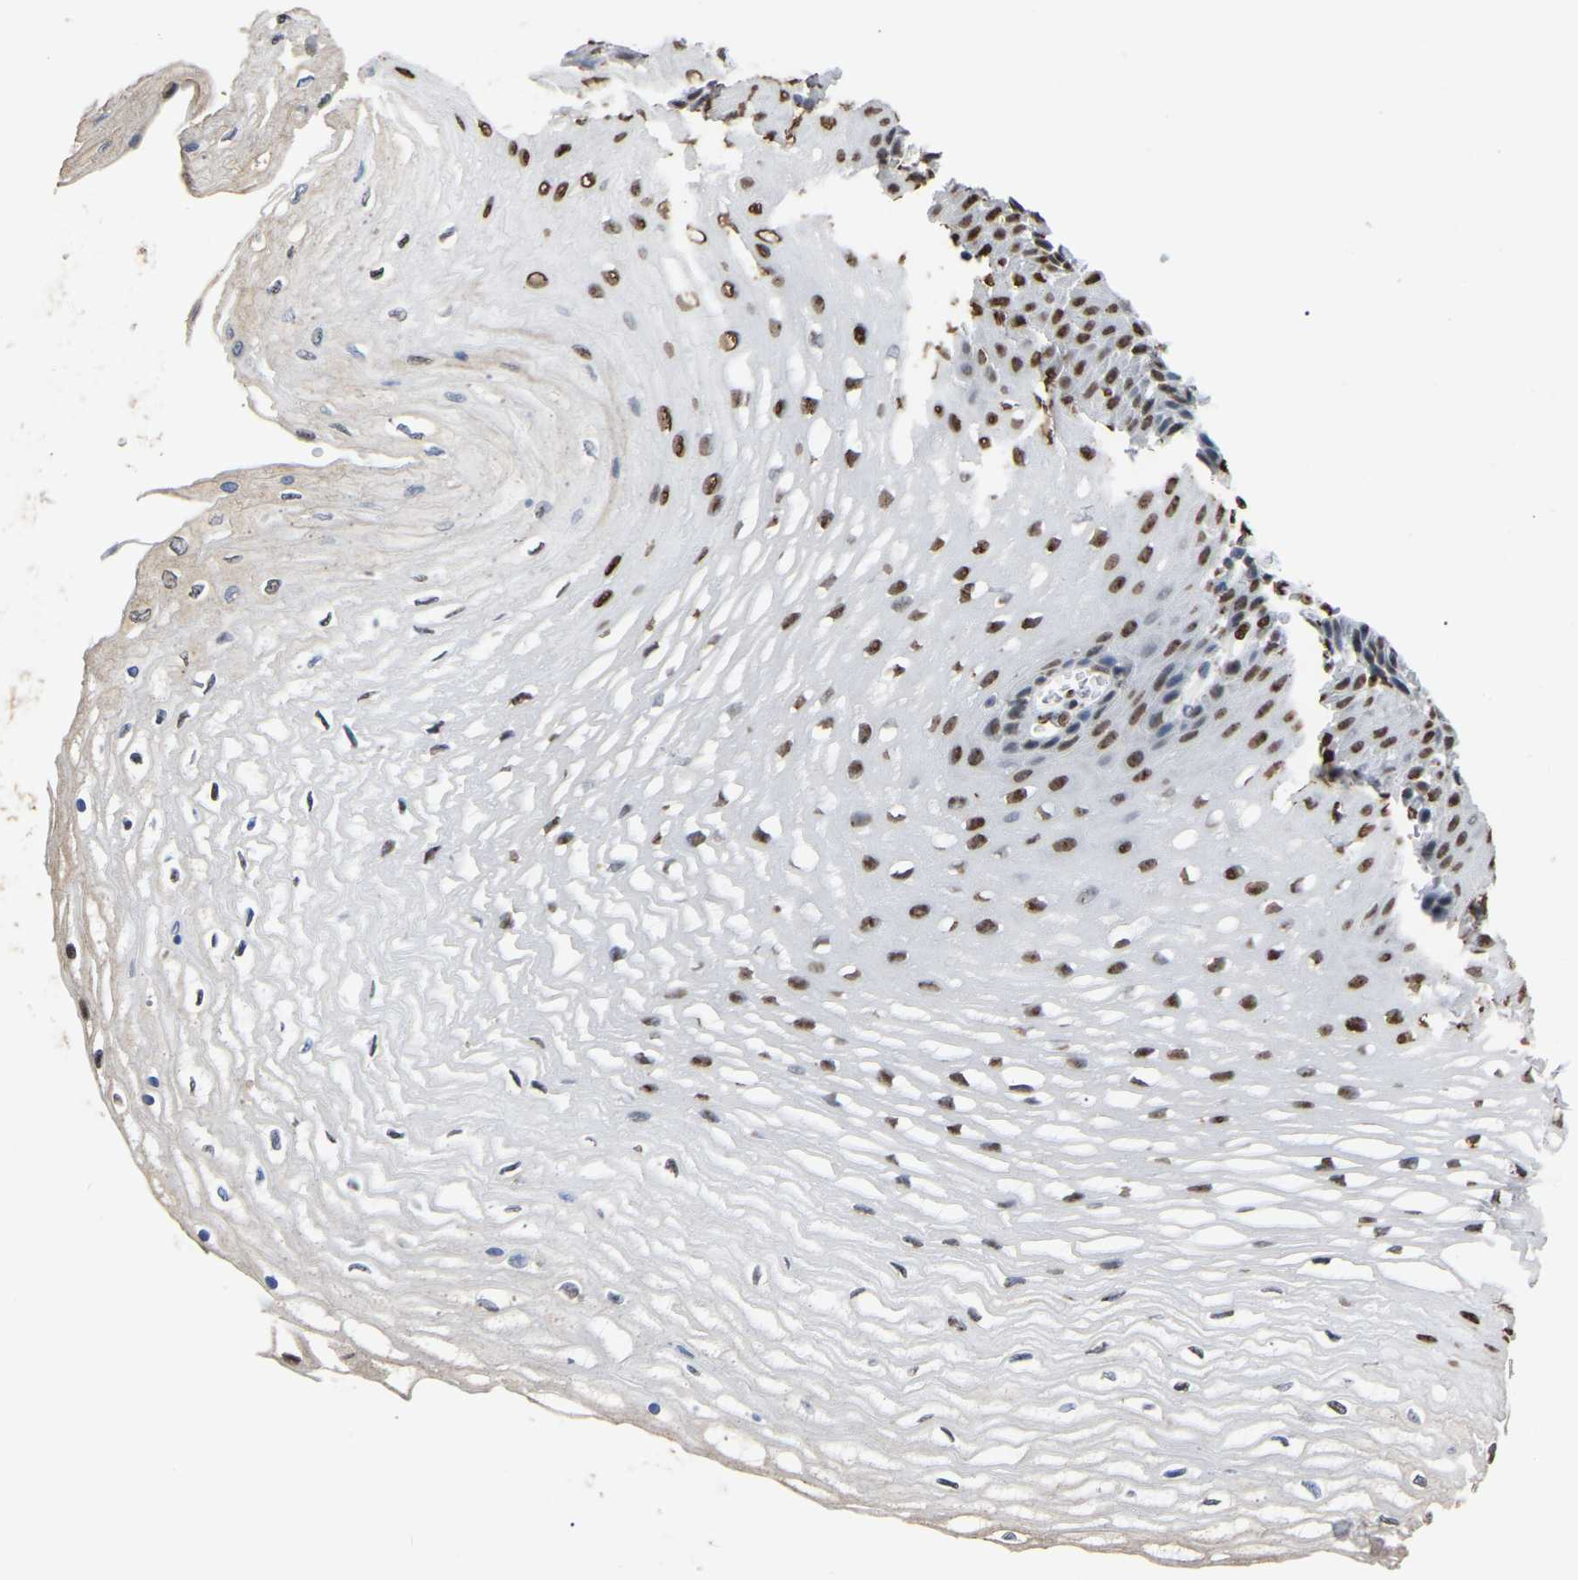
{"staining": {"intensity": "strong", "quantity": ">75%", "location": "nuclear"}, "tissue": "esophagus", "cell_type": "Squamous epithelial cells", "image_type": "normal", "snomed": [{"axis": "morphology", "description": "Normal tissue, NOS"}, {"axis": "topography", "description": "Esophagus"}], "caption": "This photomicrograph displays normal esophagus stained with immunohistochemistry (IHC) to label a protein in brown. The nuclear of squamous epithelial cells show strong positivity for the protein. Nuclei are counter-stained blue.", "gene": "RBL2", "patient": {"sex": "female", "age": 72}}